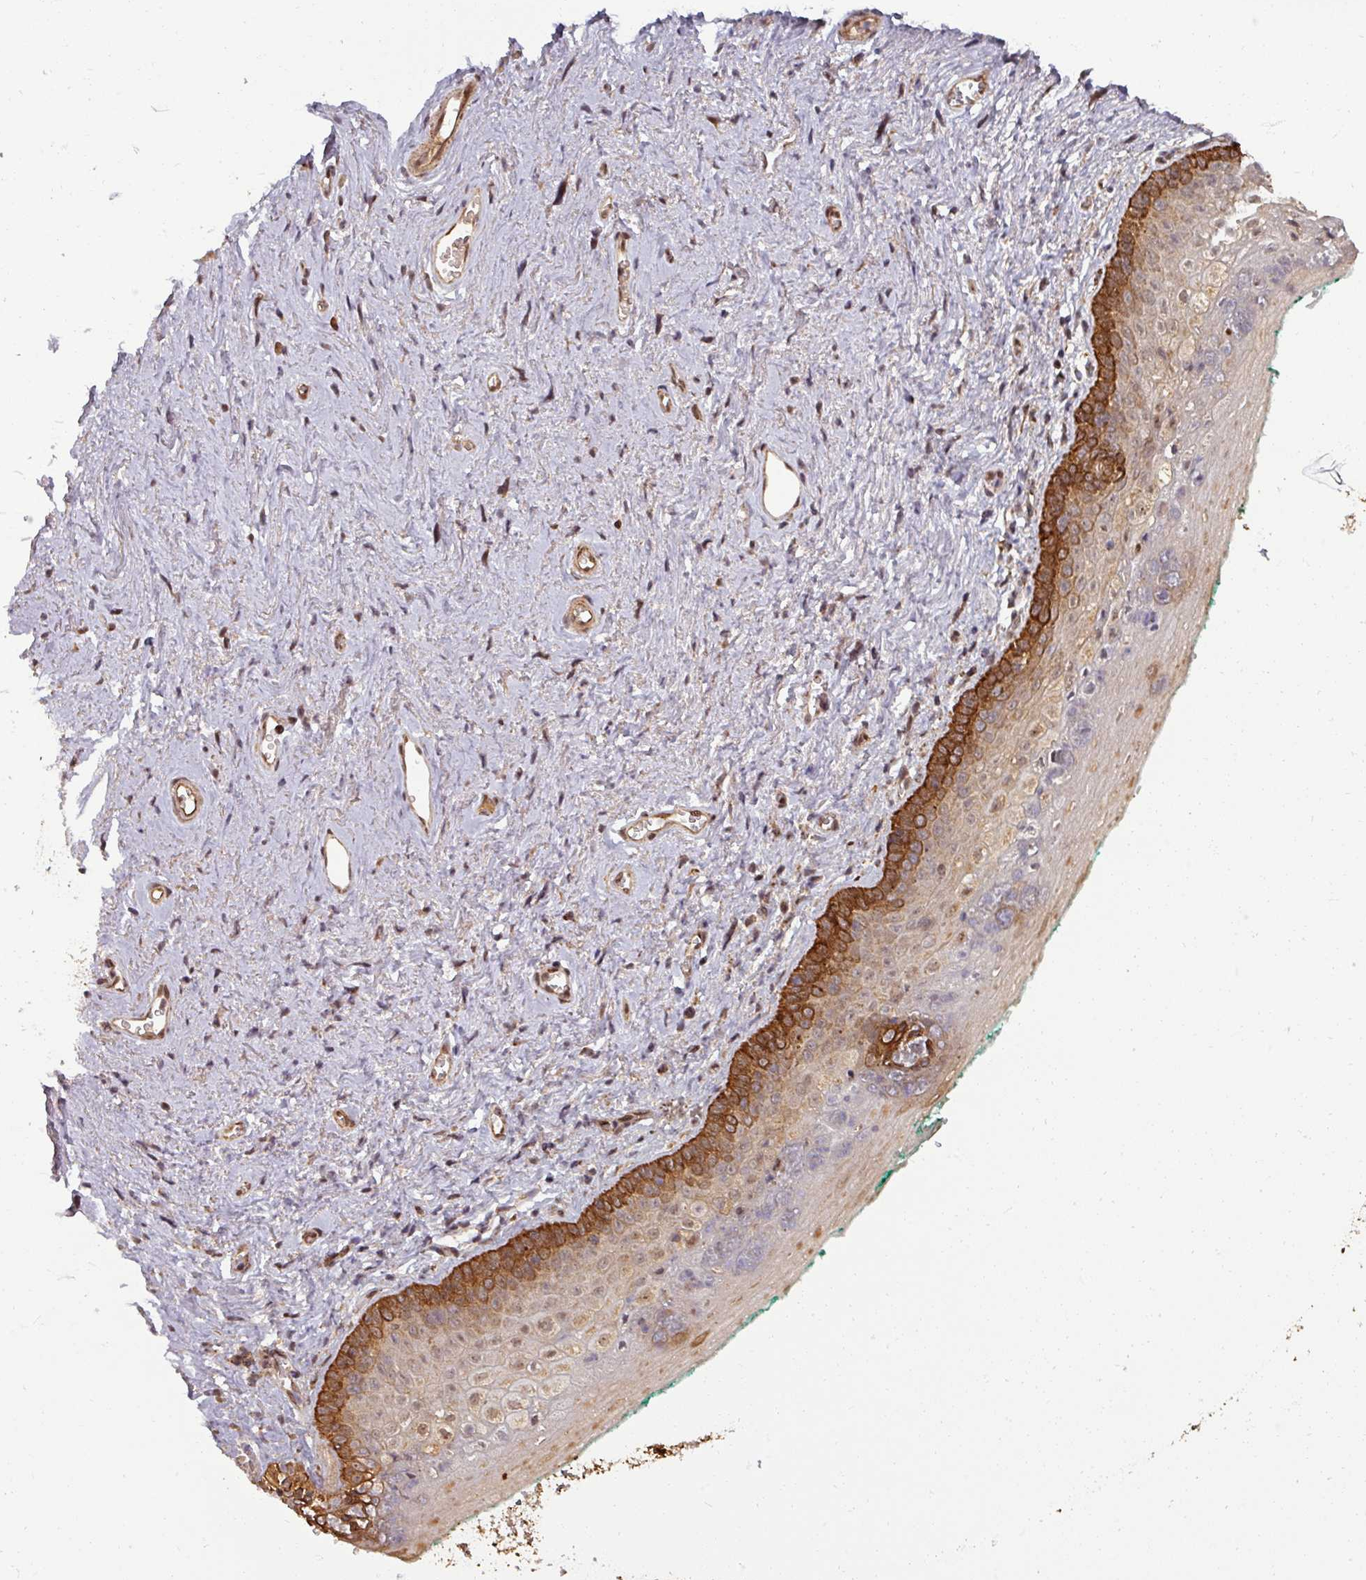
{"staining": {"intensity": "strong", "quantity": "25%-75%", "location": "cytoplasmic/membranous,nuclear"}, "tissue": "vagina", "cell_type": "Squamous epithelial cells", "image_type": "normal", "snomed": [{"axis": "morphology", "description": "Normal tissue, NOS"}, {"axis": "topography", "description": "Vulva"}, {"axis": "topography", "description": "Vagina"}, {"axis": "topography", "description": "Peripheral nerve tissue"}], "caption": "An image of human vagina stained for a protein shows strong cytoplasmic/membranous,nuclear brown staining in squamous epithelial cells.", "gene": "SWI5", "patient": {"sex": "female", "age": 66}}